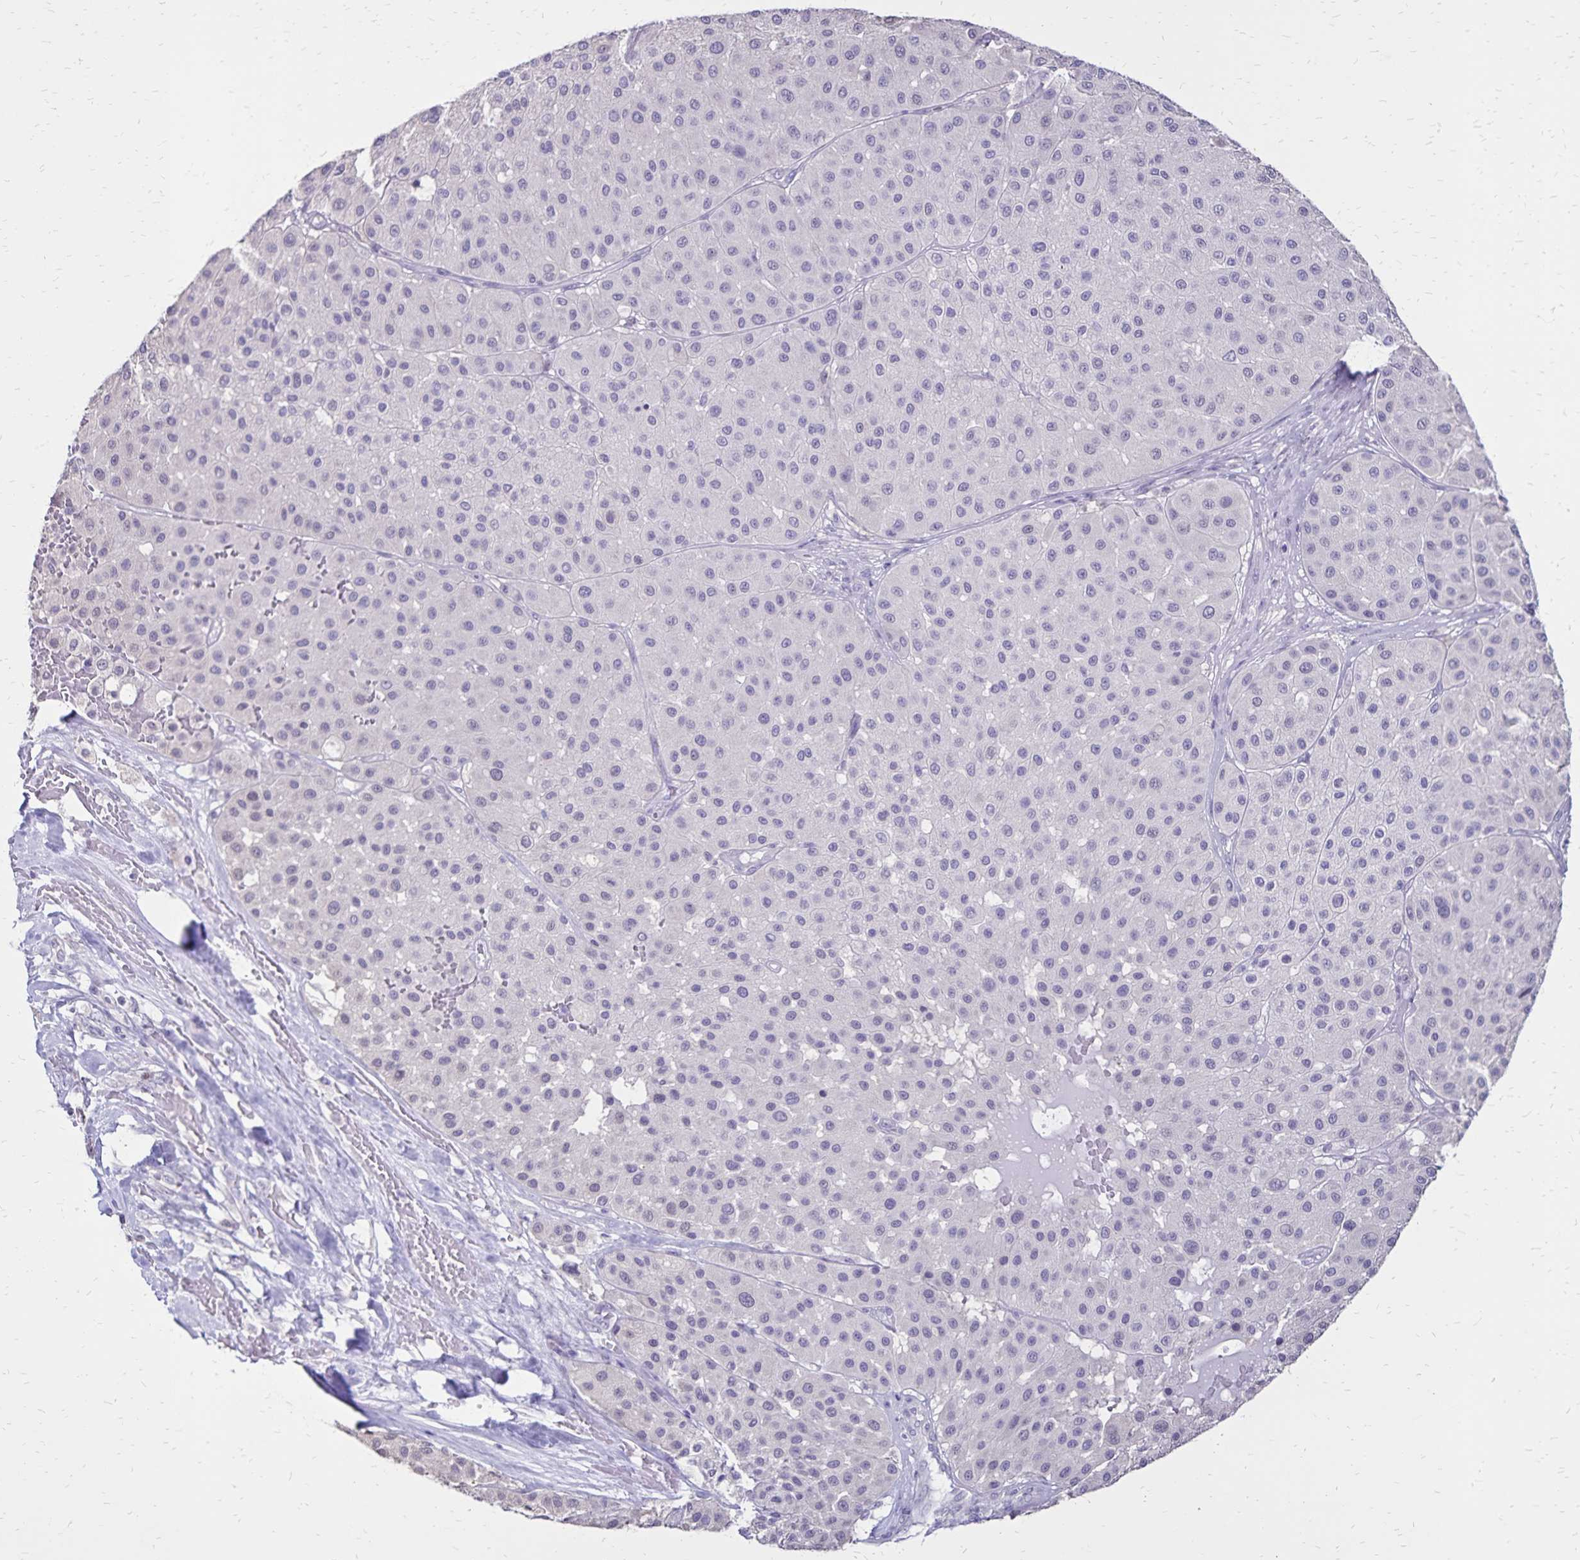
{"staining": {"intensity": "negative", "quantity": "none", "location": "none"}, "tissue": "melanoma", "cell_type": "Tumor cells", "image_type": "cancer", "snomed": [{"axis": "morphology", "description": "Malignant melanoma, Metastatic site"}, {"axis": "topography", "description": "Smooth muscle"}], "caption": "High magnification brightfield microscopy of malignant melanoma (metastatic site) stained with DAB (3,3'-diaminobenzidine) (brown) and counterstained with hematoxylin (blue): tumor cells show no significant positivity.", "gene": "SH3GL3", "patient": {"sex": "male", "age": 41}}